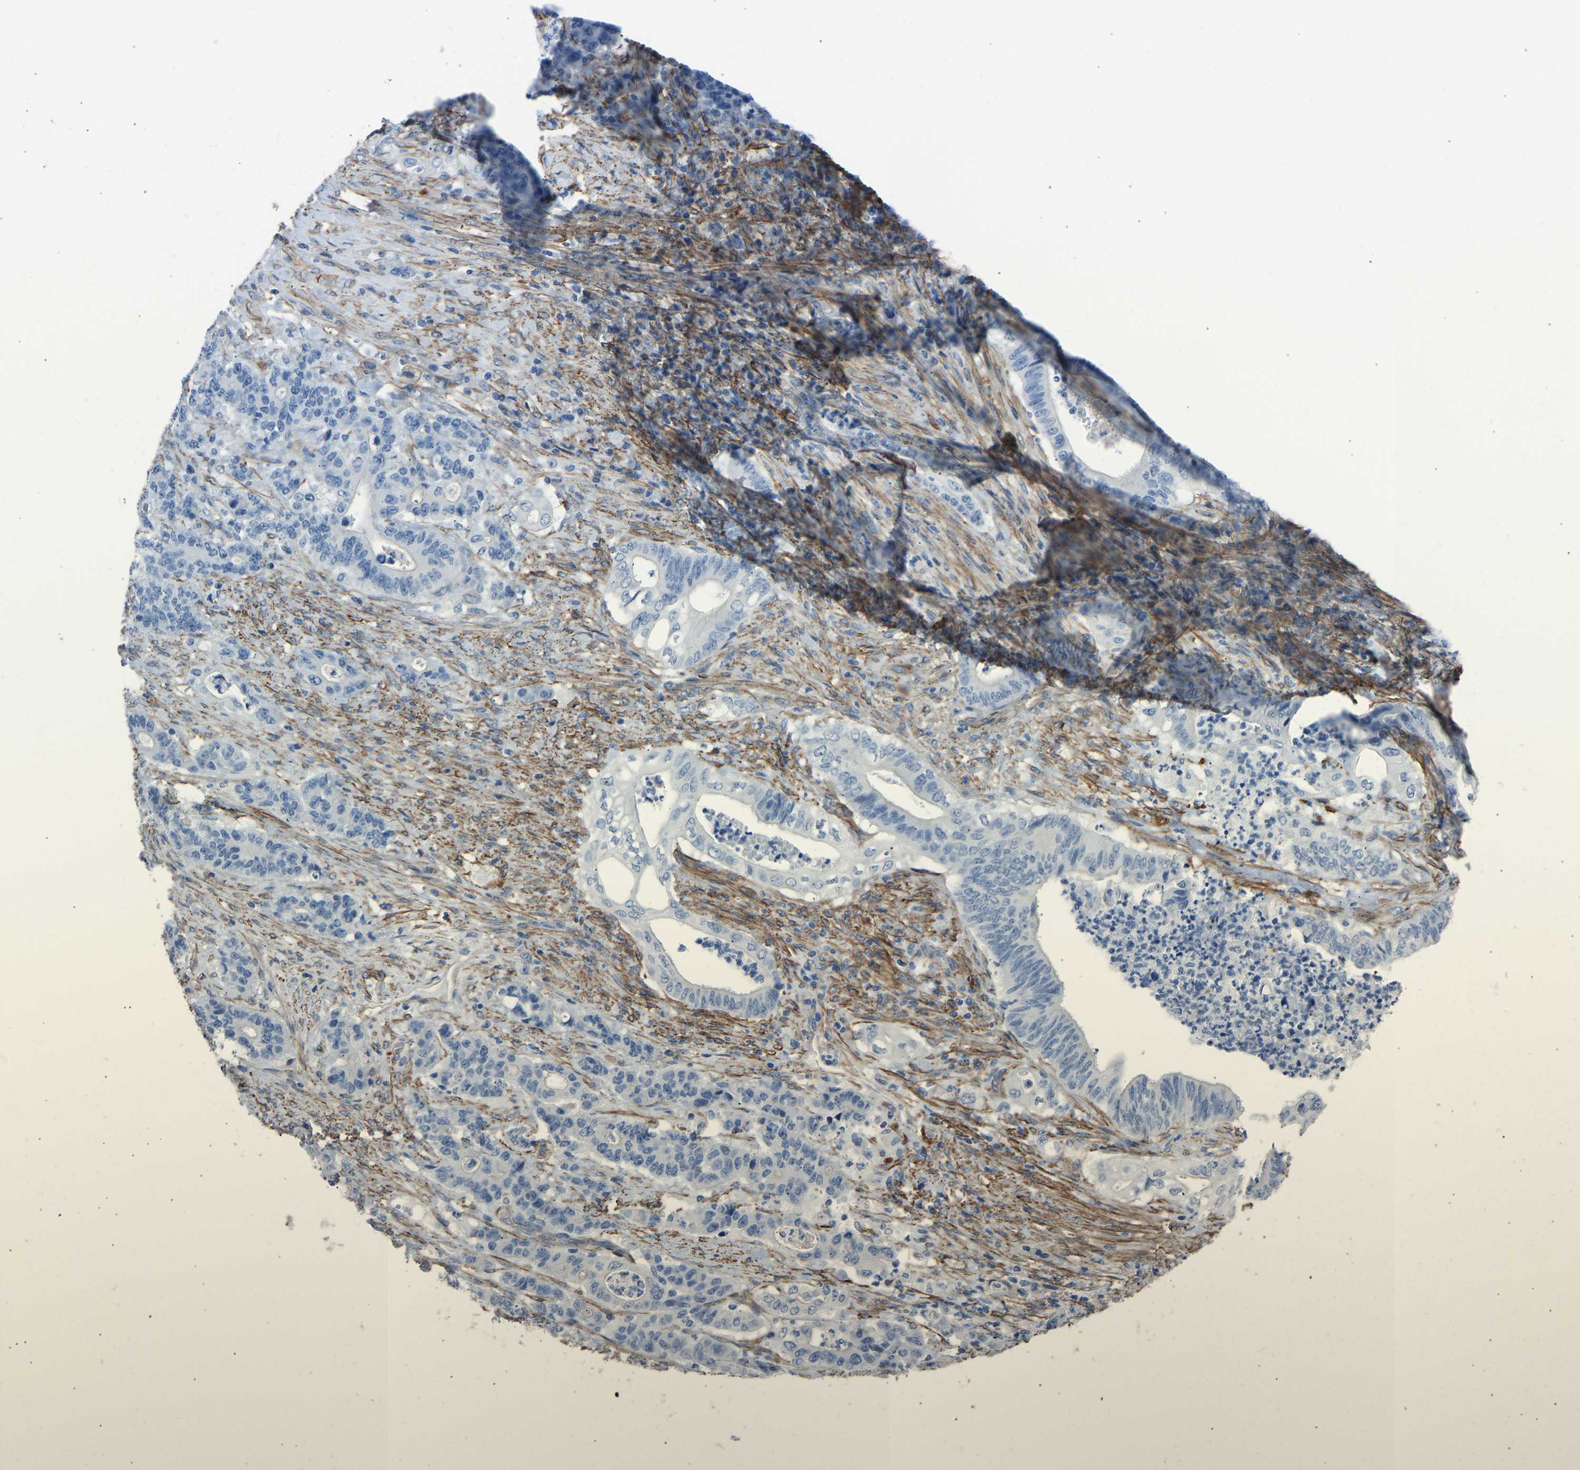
{"staining": {"intensity": "negative", "quantity": "none", "location": "none"}, "tissue": "stomach cancer", "cell_type": "Tumor cells", "image_type": "cancer", "snomed": [{"axis": "morphology", "description": "Adenocarcinoma, NOS"}, {"axis": "topography", "description": "Stomach"}], "caption": "IHC of human stomach cancer shows no staining in tumor cells.", "gene": "MYH10", "patient": {"sex": "female", "age": 73}}